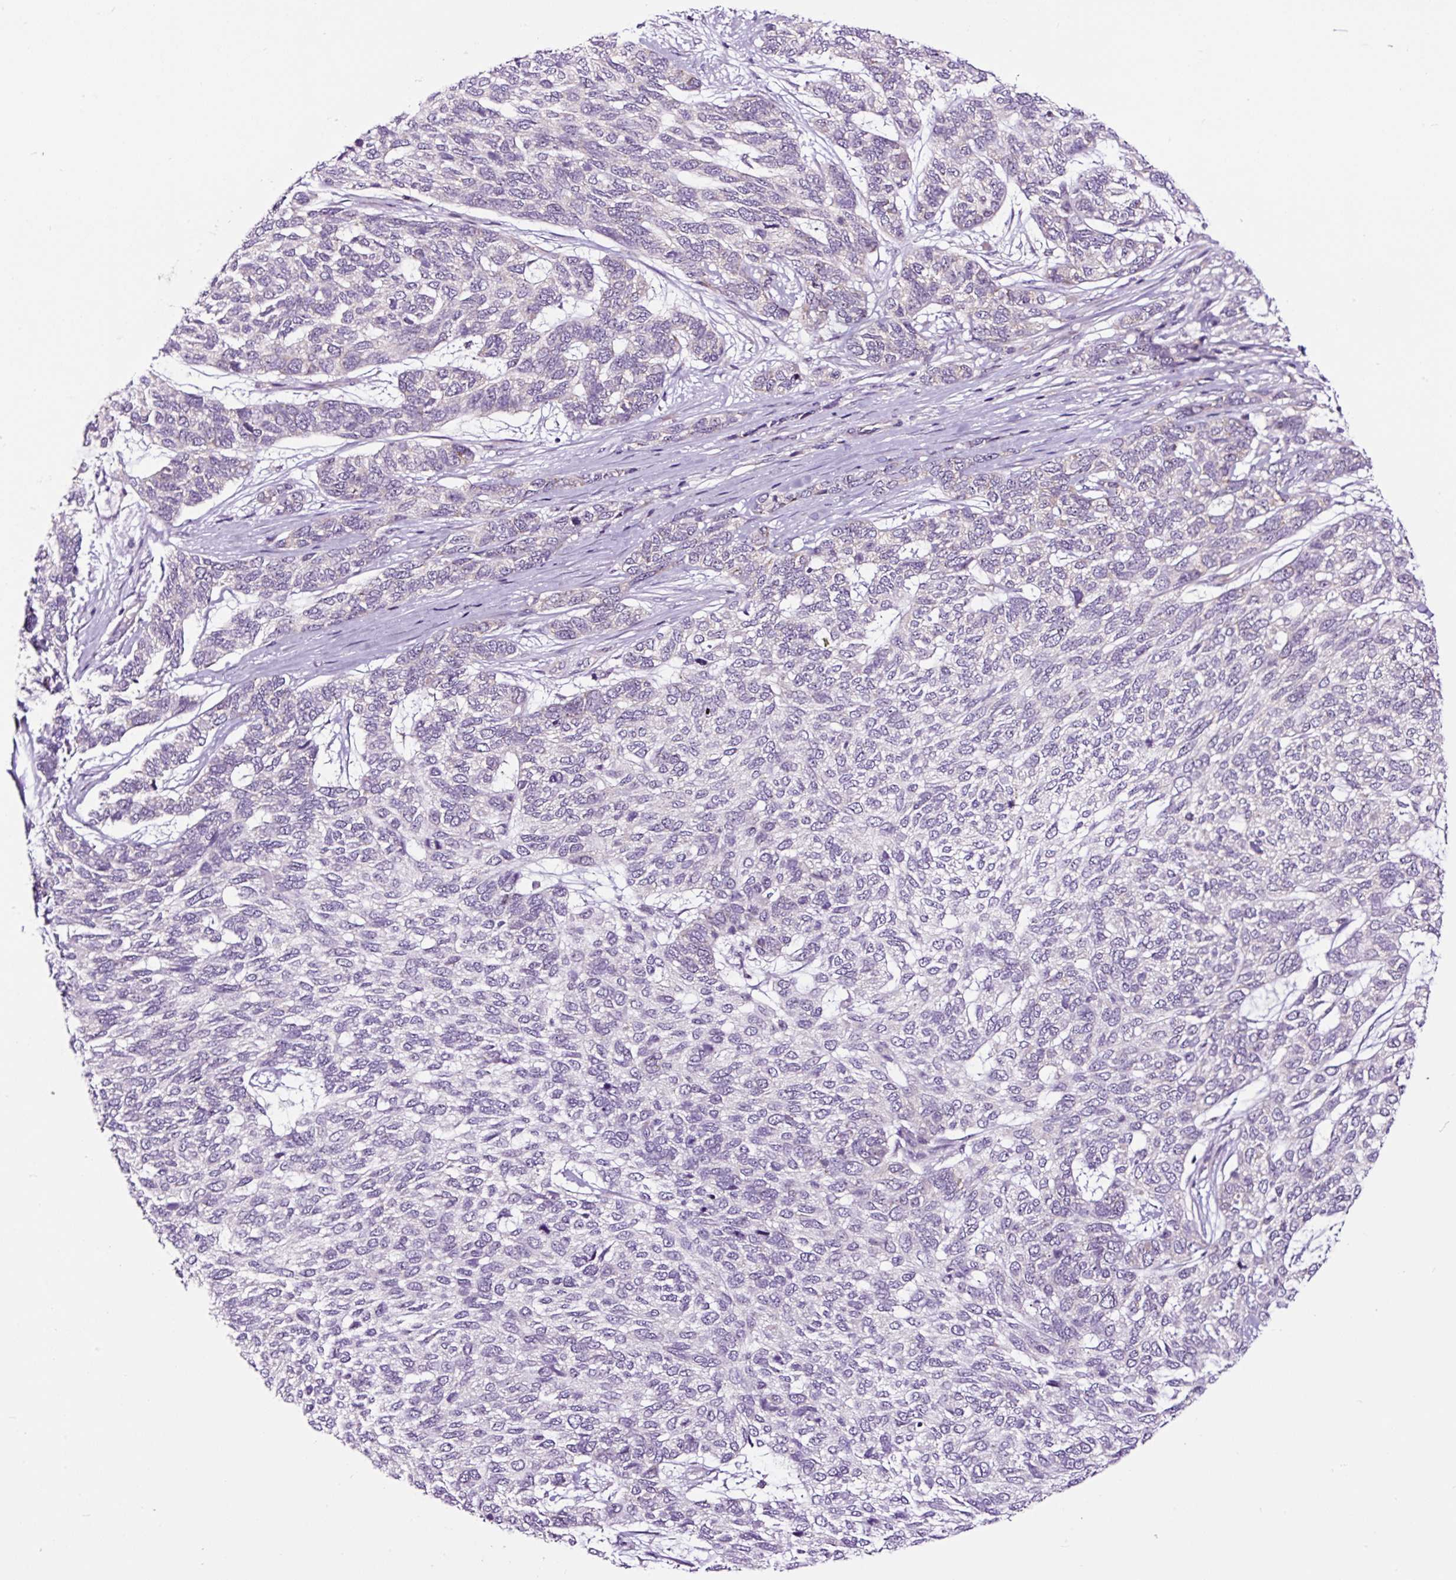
{"staining": {"intensity": "negative", "quantity": "none", "location": "none"}, "tissue": "skin cancer", "cell_type": "Tumor cells", "image_type": "cancer", "snomed": [{"axis": "morphology", "description": "Basal cell carcinoma"}, {"axis": "topography", "description": "Skin"}], "caption": "Skin cancer stained for a protein using immunohistochemistry (IHC) displays no positivity tumor cells.", "gene": "NOM1", "patient": {"sex": "female", "age": 65}}